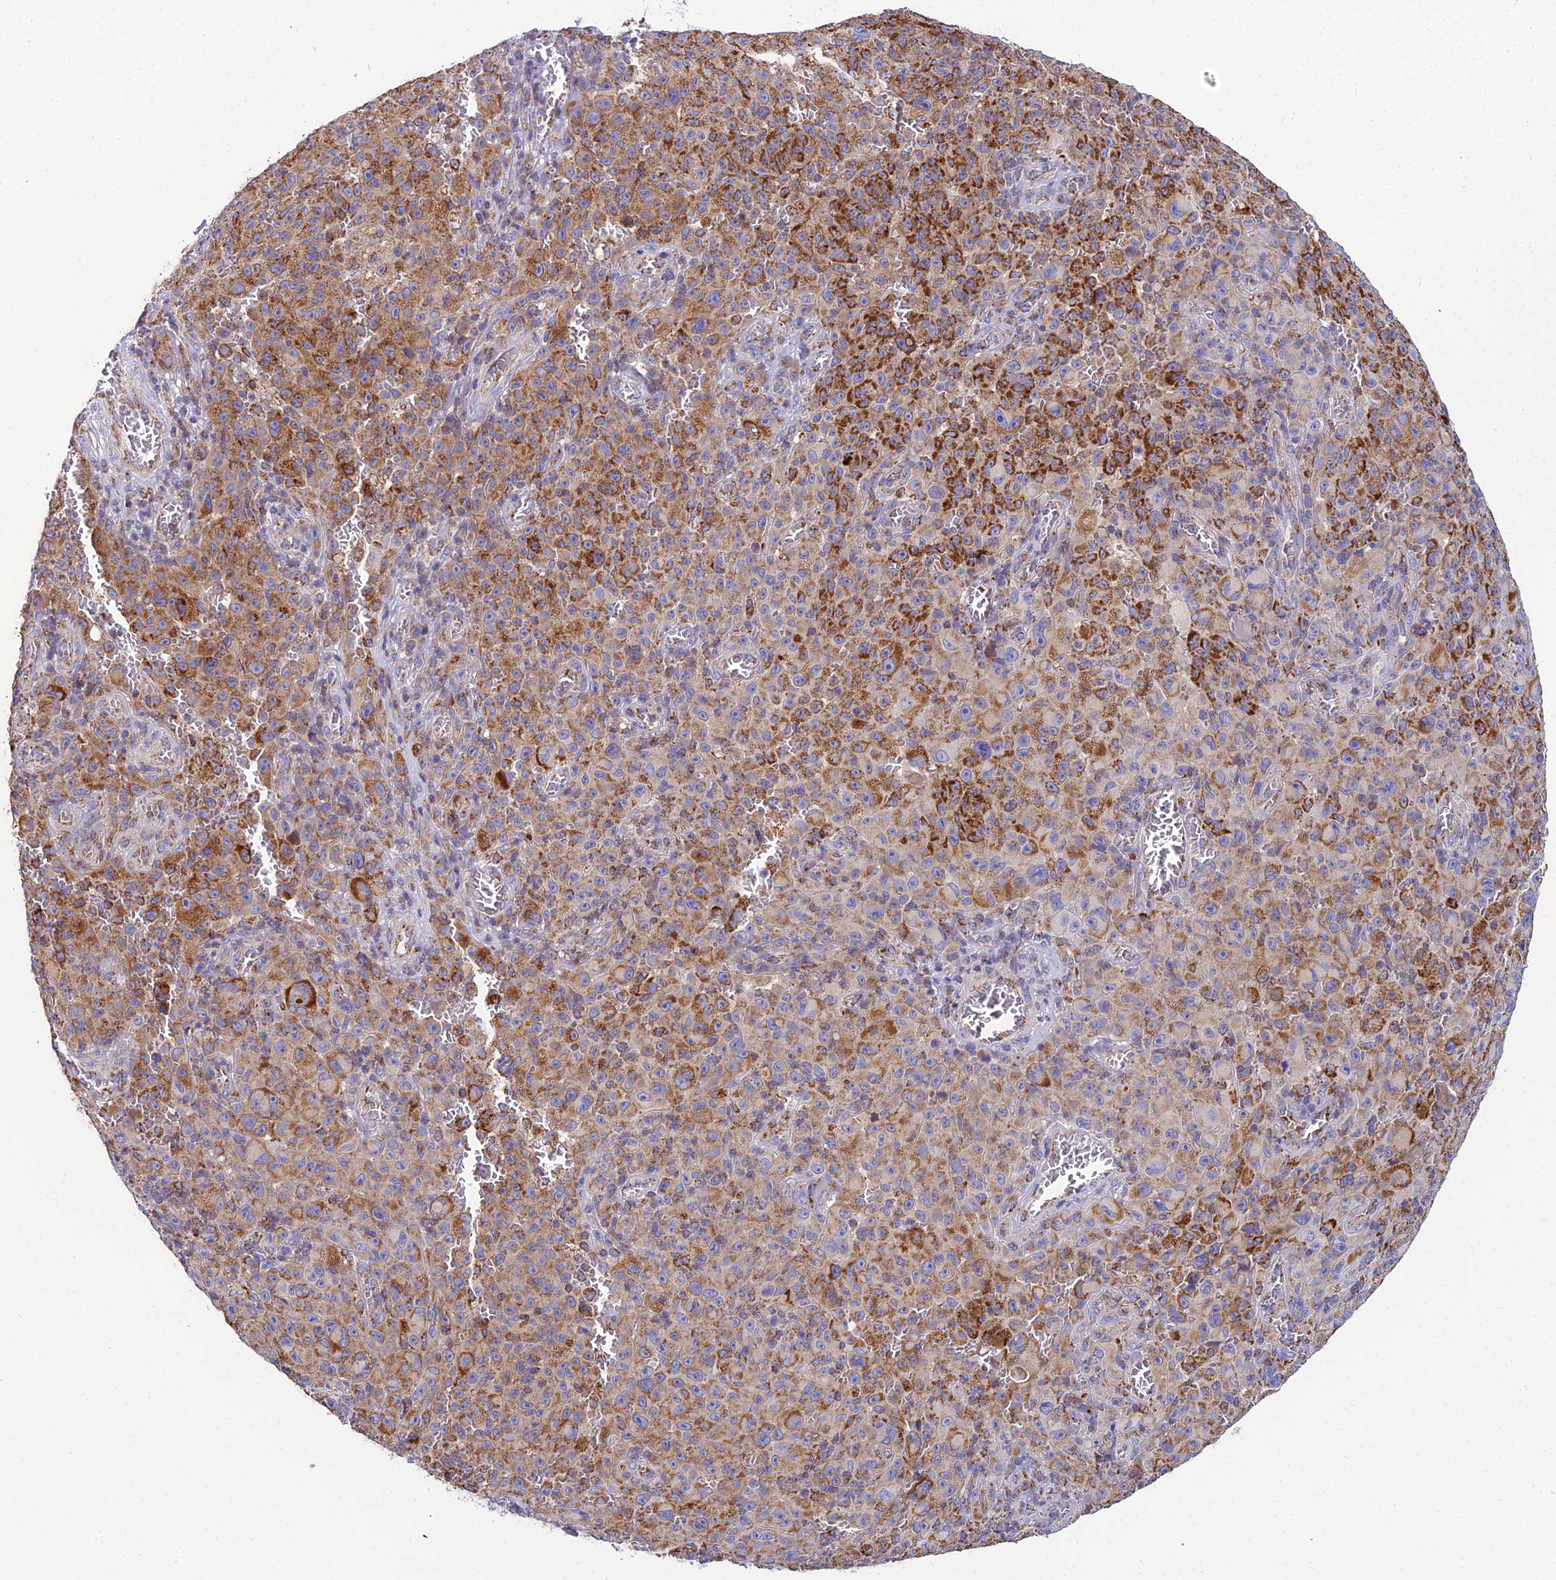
{"staining": {"intensity": "moderate", "quantity": ">75%", "location": "cytoplasmic/membranous"}, "tissue": "melanoma", "cell_type": "Tumor cells", "image_type": "cancer", "snomed": [{"axis": "morphology", "description": "Malignant melanoma, NOS"}, {"axis": "topography", "description": "Skin"}], "caption": "This image demonstrates immunohistochemistry staining of melanoma, with medium moderate cytoplasmic/membranous positivity in about >75% of tumor cells.", "gene": "NIPSNAP3A", "patient": {"sex": "female", "age": 82}}